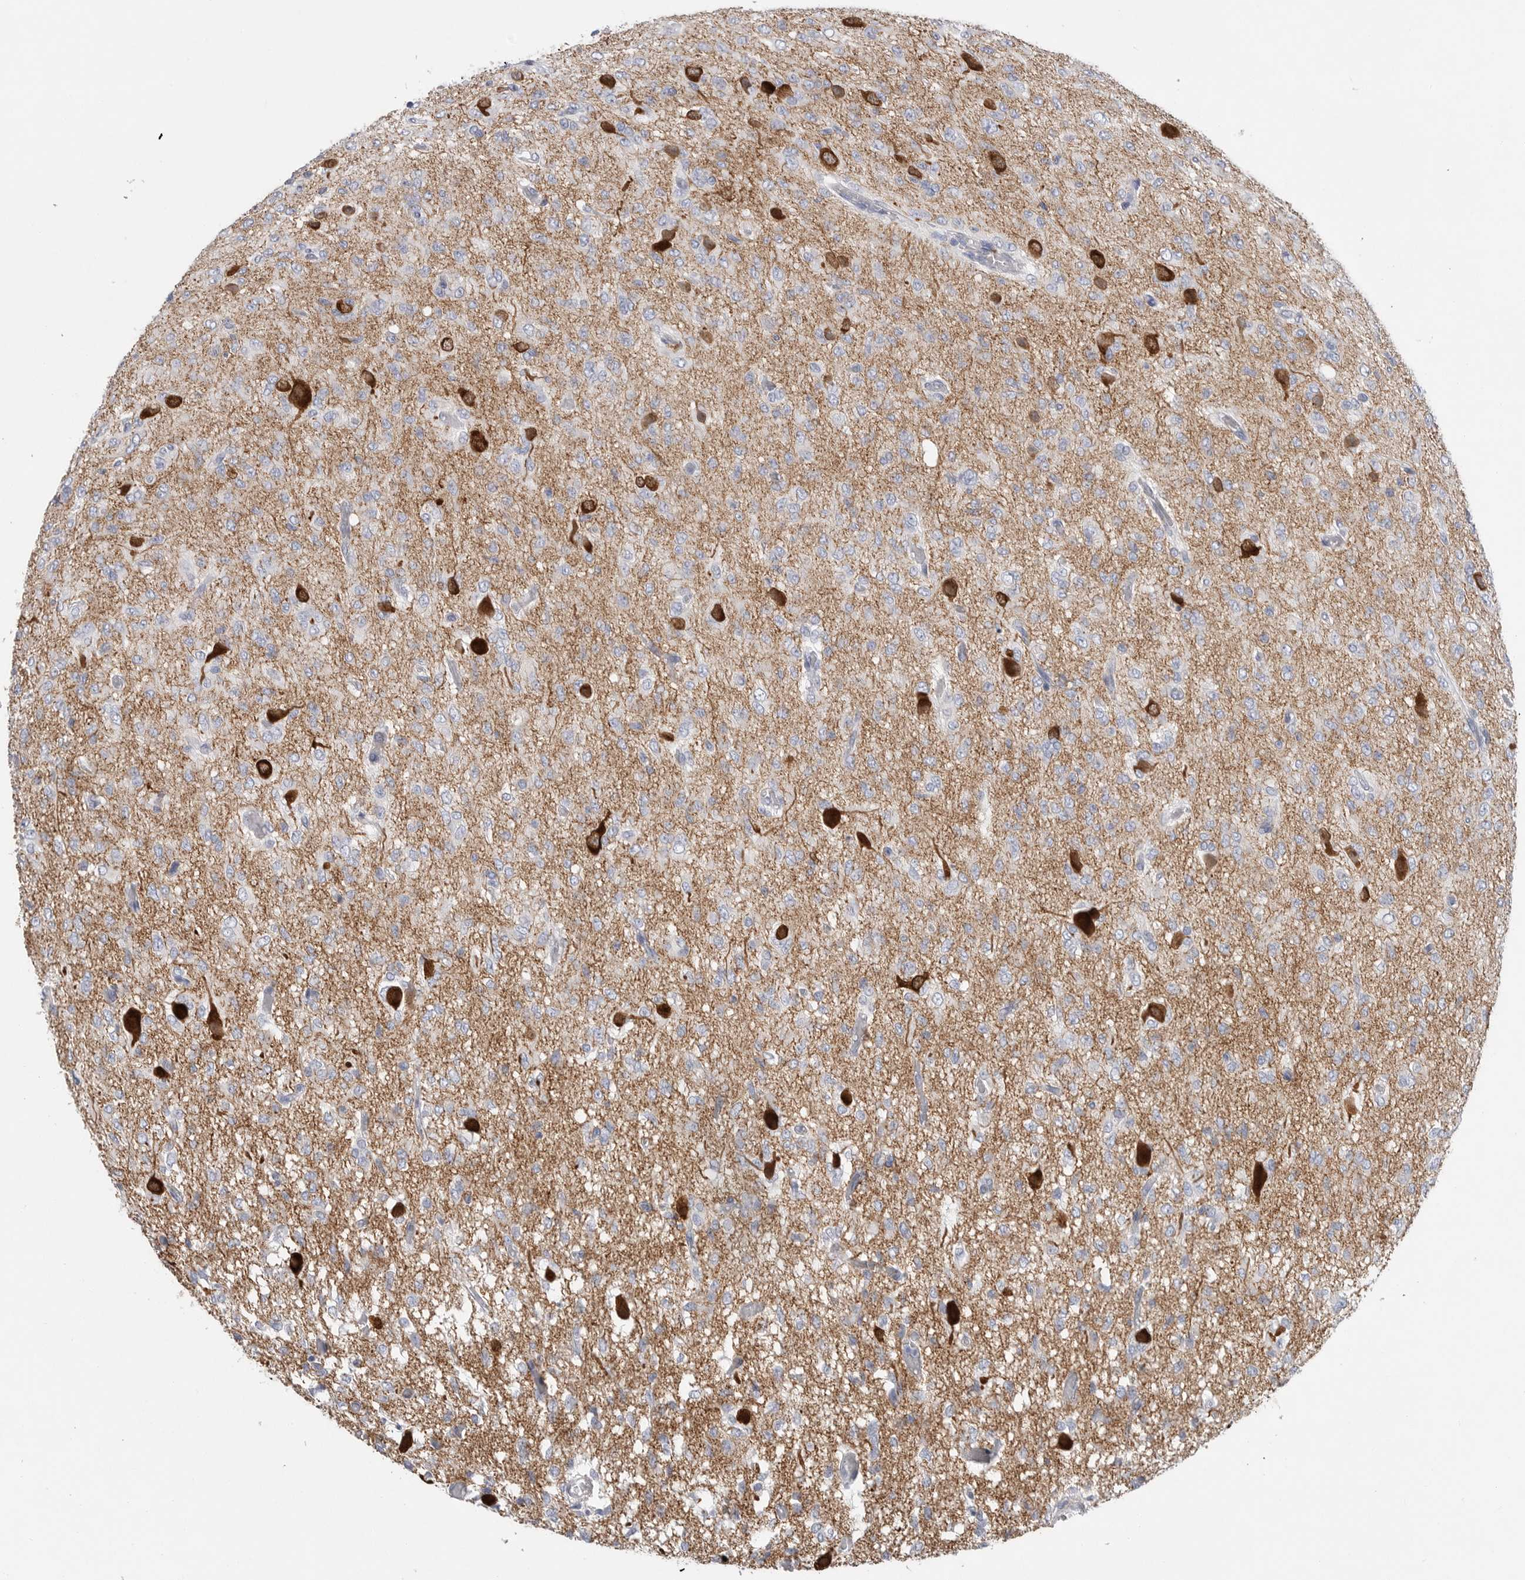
{"staining": {"intensity": "negative", "quantity": "none", "location": "none"}, "tissue": "glioma", "cell_type": "Tumor cells", "image_type": "cancer", "snomed": [{"axis": "morphology", "description": "Glioma, malignant, High grade"}, {"axis": "topography", "description": "Brain"}], "caption": "High magnification brightfield microscopy of malignant glioma (high-grade) stained with DAB (brown) and counterstained with hematoxylin (blue): tumor cells show no significant staining.", "gene": "CAMK2B", "patient": {"sex": "female", "age": 59}}